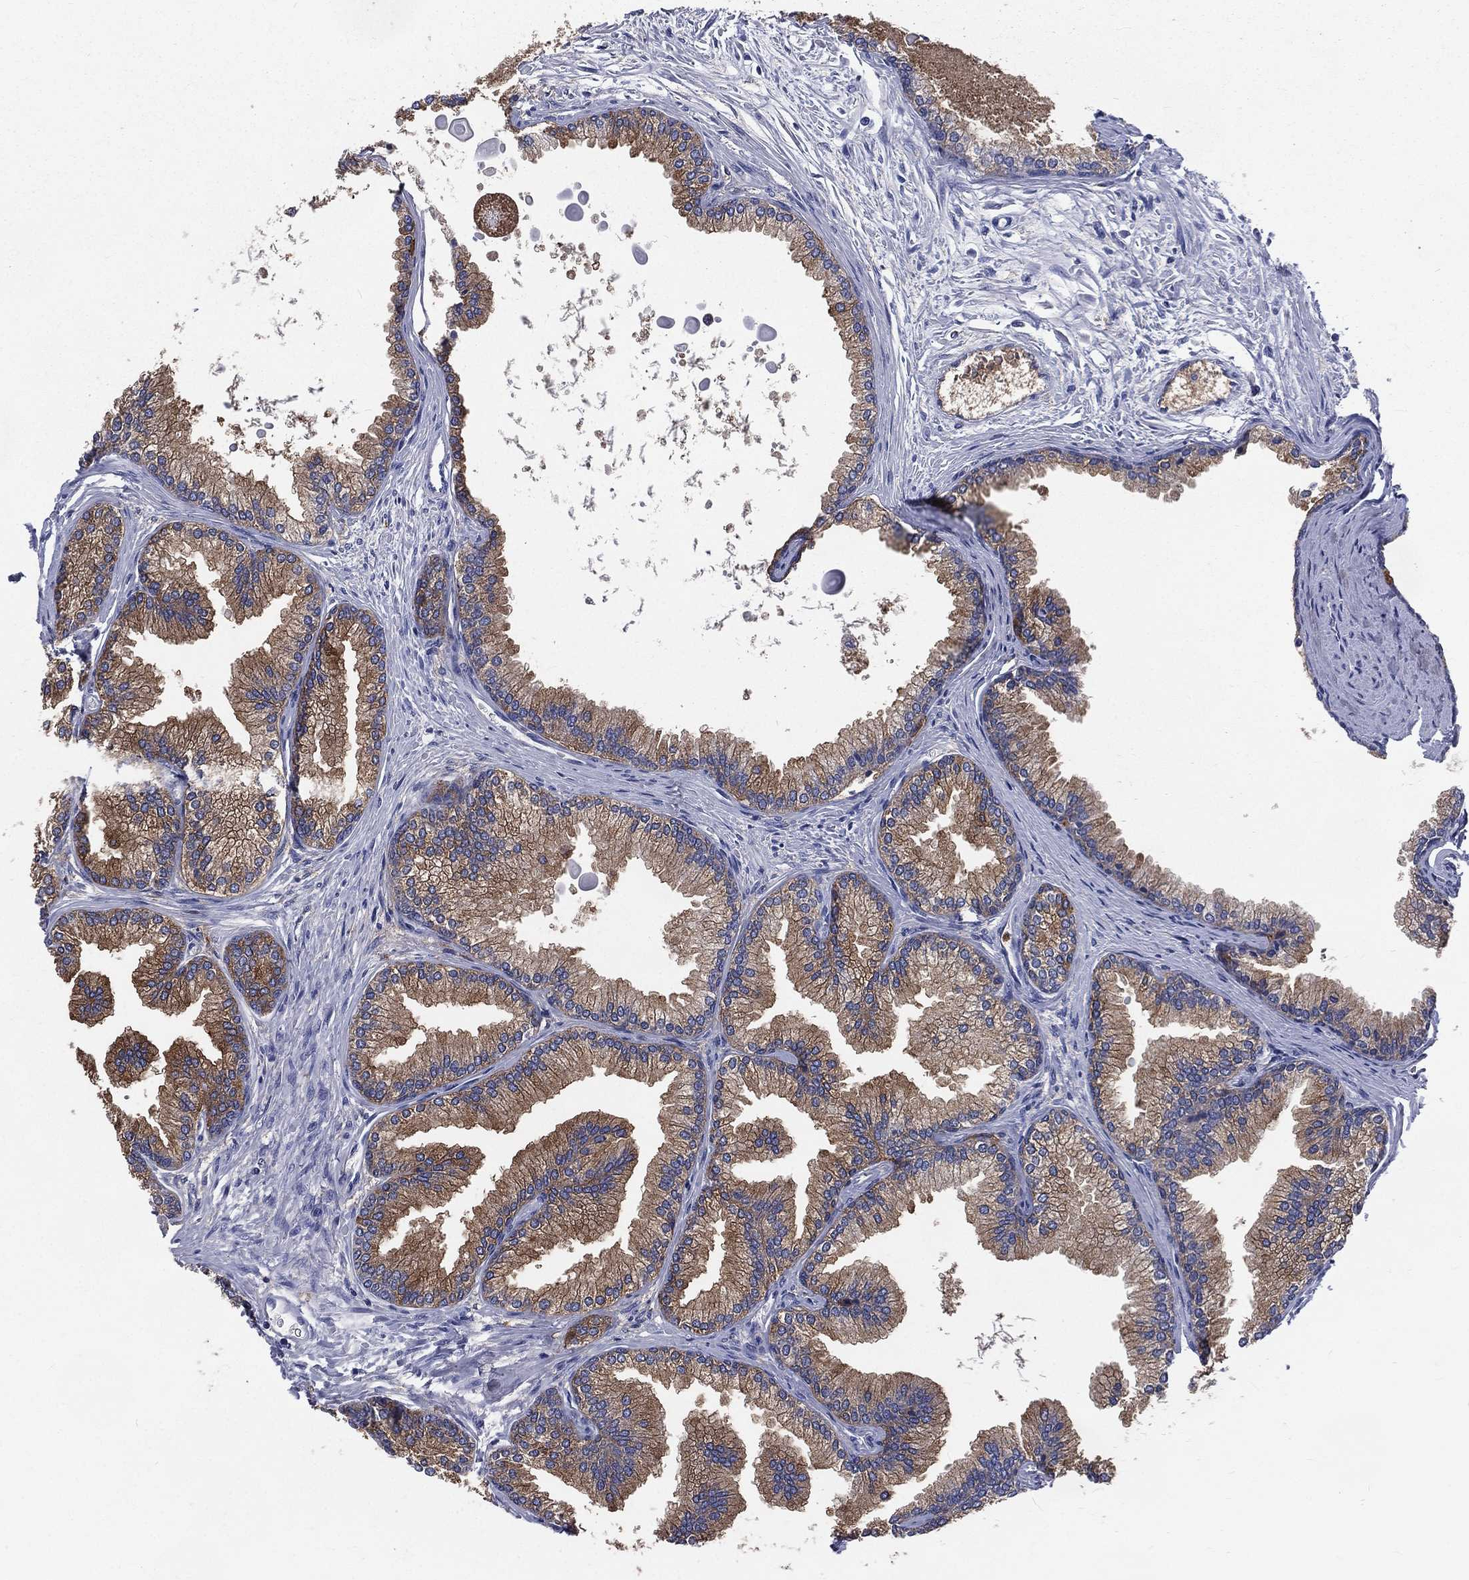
{"staining": {"intensity": "moderate", "quantity": ">75%", "location": "cytoplasmic/membranous"}, "tissue": "prostate", "cell_type": "Glandular cells", "image_type": "normal", "snomed": [{"axis": "morphology", "description": "Normal tissue, NOS"}, {"axis": "topography", "description": "Prostate"}], "caption": "Immunohistochemistry histopathology image of unremarkable prostate stained for a protein (brown), which reveals medium levels of moderate cytoplasmic/membranous positivity in approximately >75% of glandular cells.", "gene": "BASP1", "patient": {"sex": "male", "age": 72}}